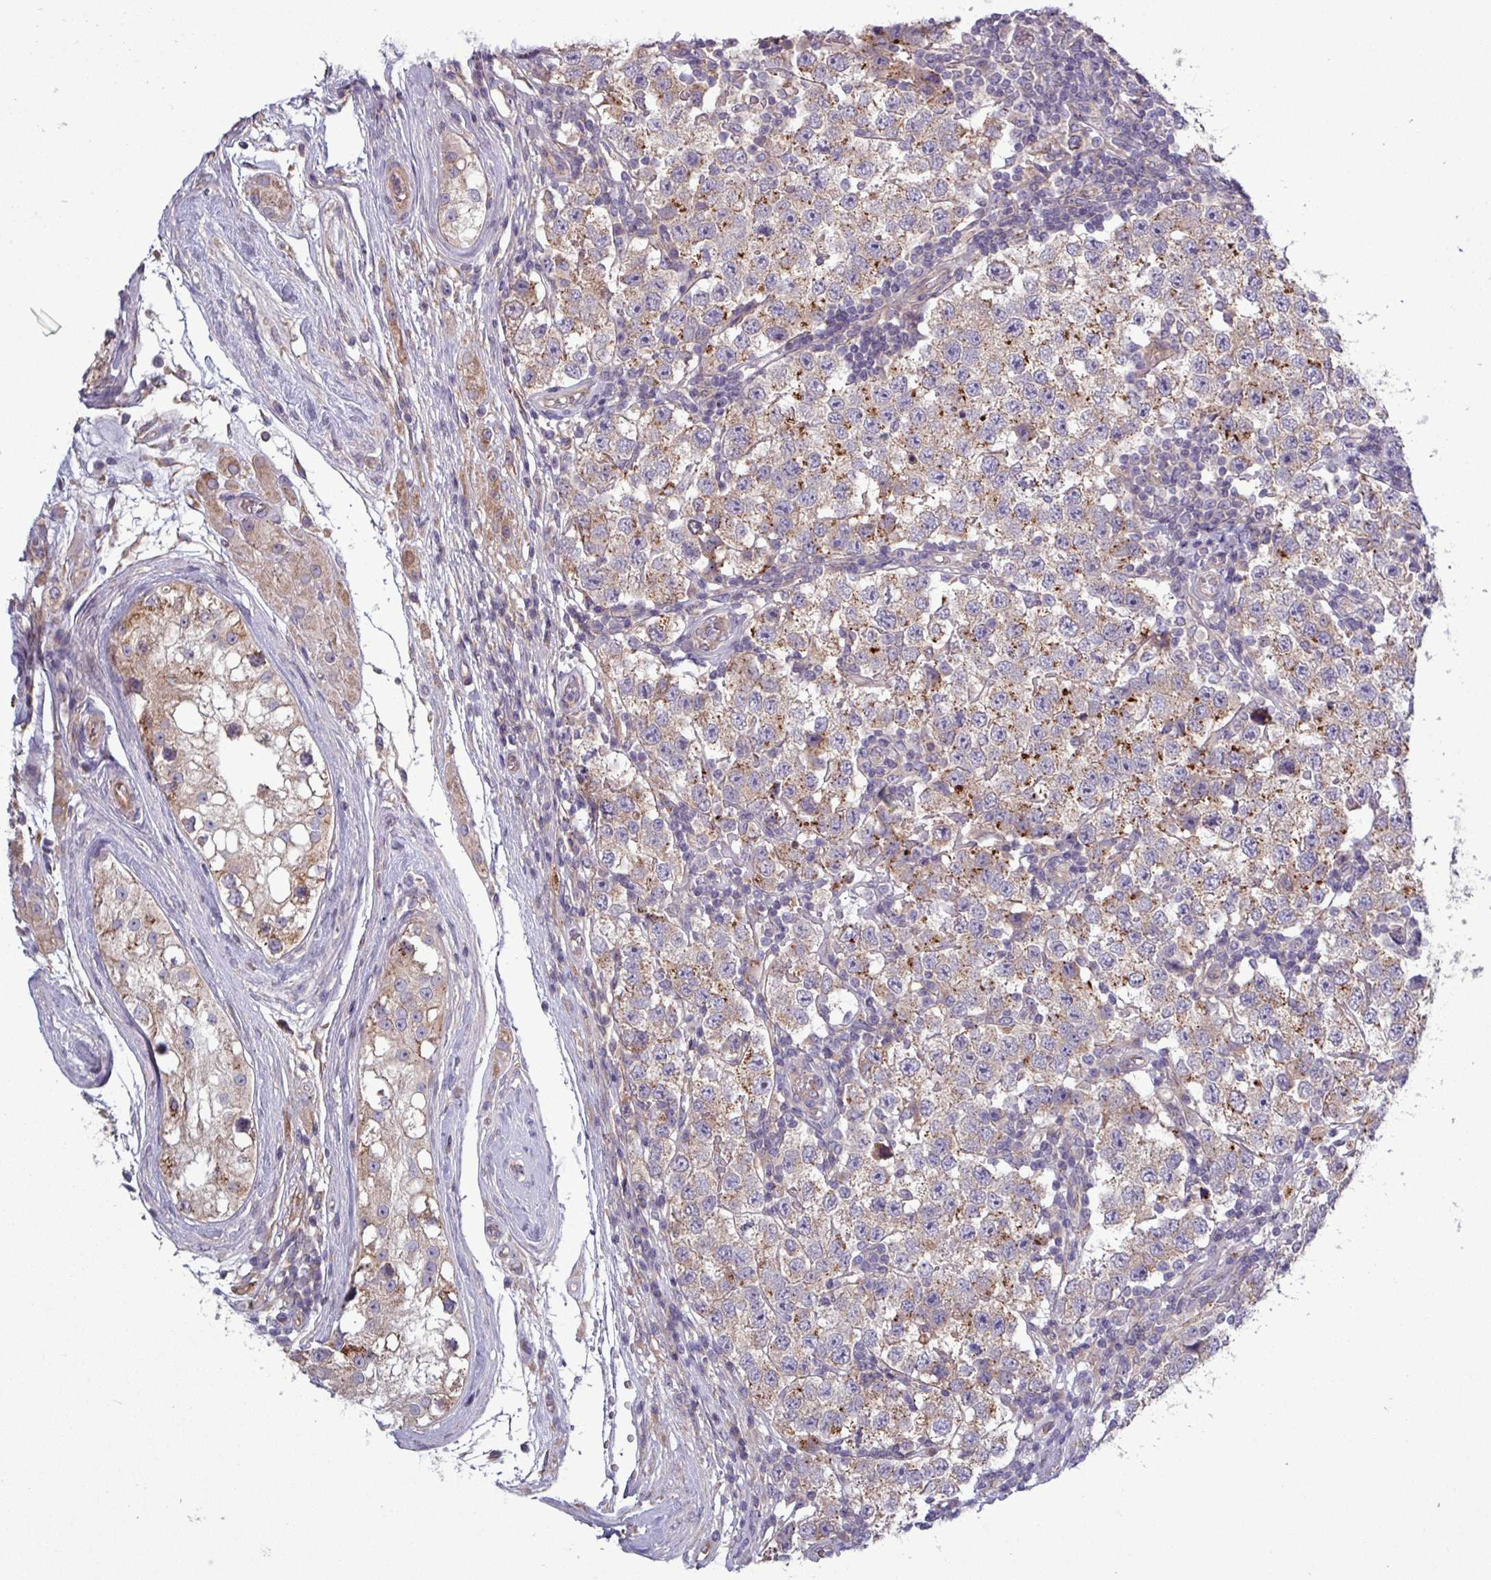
{"staining": {"intensity": "moderate", "quantity": "<25%", "location": "cytoplasmic/membranous"}, "tissue": "testis cancer", "cell_type": "Tumor cells", "image_type": "cancer", "snomed": [{"axis": "morphology", "description": "Seminoma, NOS"}, {"axis": "topography", "description": "Testis"}], "caption": "Immunohistochemical staining of testis seminoma shows low levels of moderate cytoplasmic/membranous protein expression in approximately <25% of tumor cells.", "gene": "PLIN2", "patient": {"sex": "male", "age": 34}}